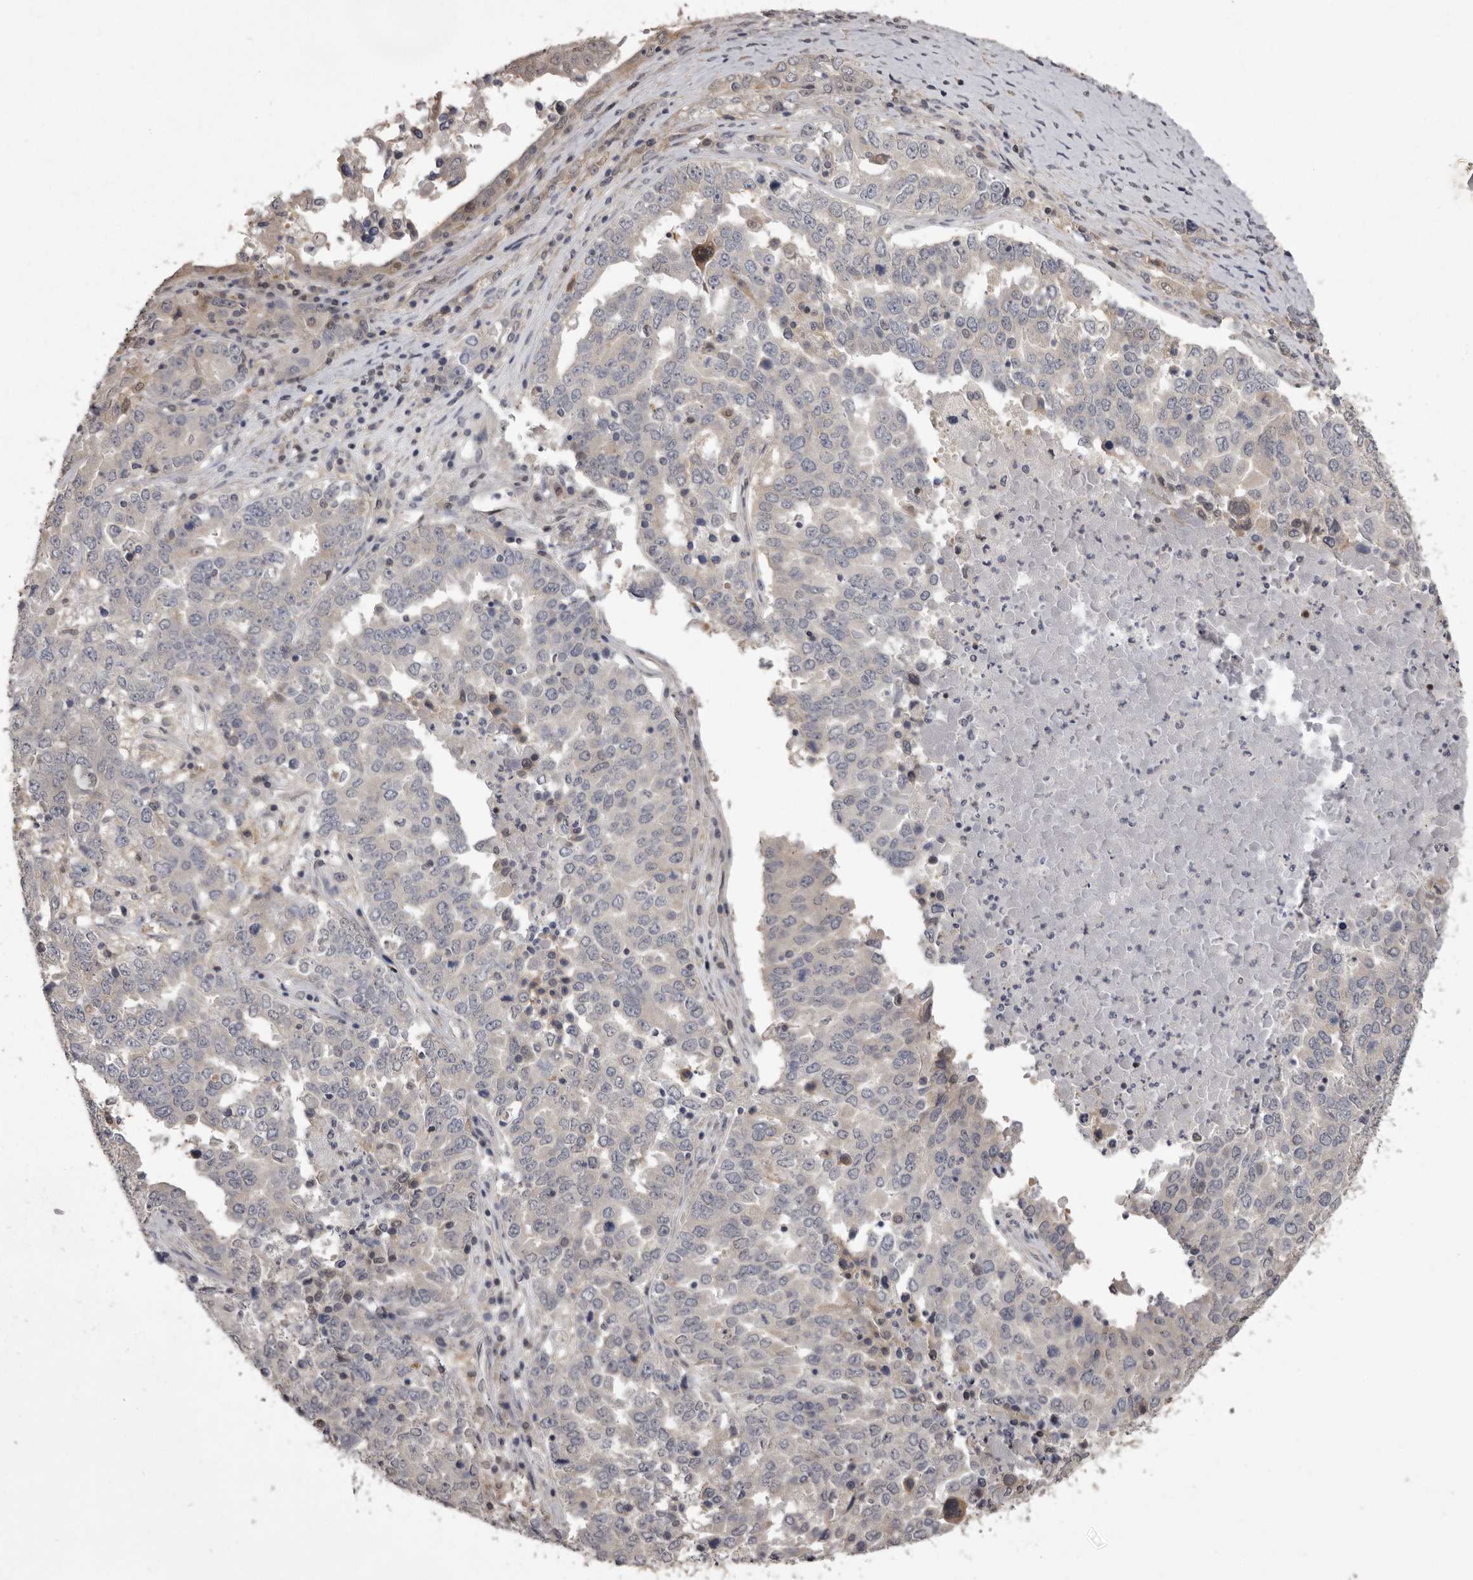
{"staining": {"intensity": "negative", "quantity": "none", "location": "none"}, "tissue": "ovarian cancer", "cell_type": "Tumor cells", "image_type": "cancer", "snomed": [{"axis": "morphology", "description": "Carcinoma, endometroid"}, {"axis": "topography", "description": "Ovary"}], "caption": "IHC image of neoplastic tissue: ovarian cancer stained with DAB reveals no significant protein staining in tumor cells. Brightfield microscopy of IHC stained with DAB (3,3'-diaminobenzidine) (brown) and hematoxylin (blue), captured at high magnification.", "gene": "MDH1", "patient": {"sex": "female", "age": 62}}